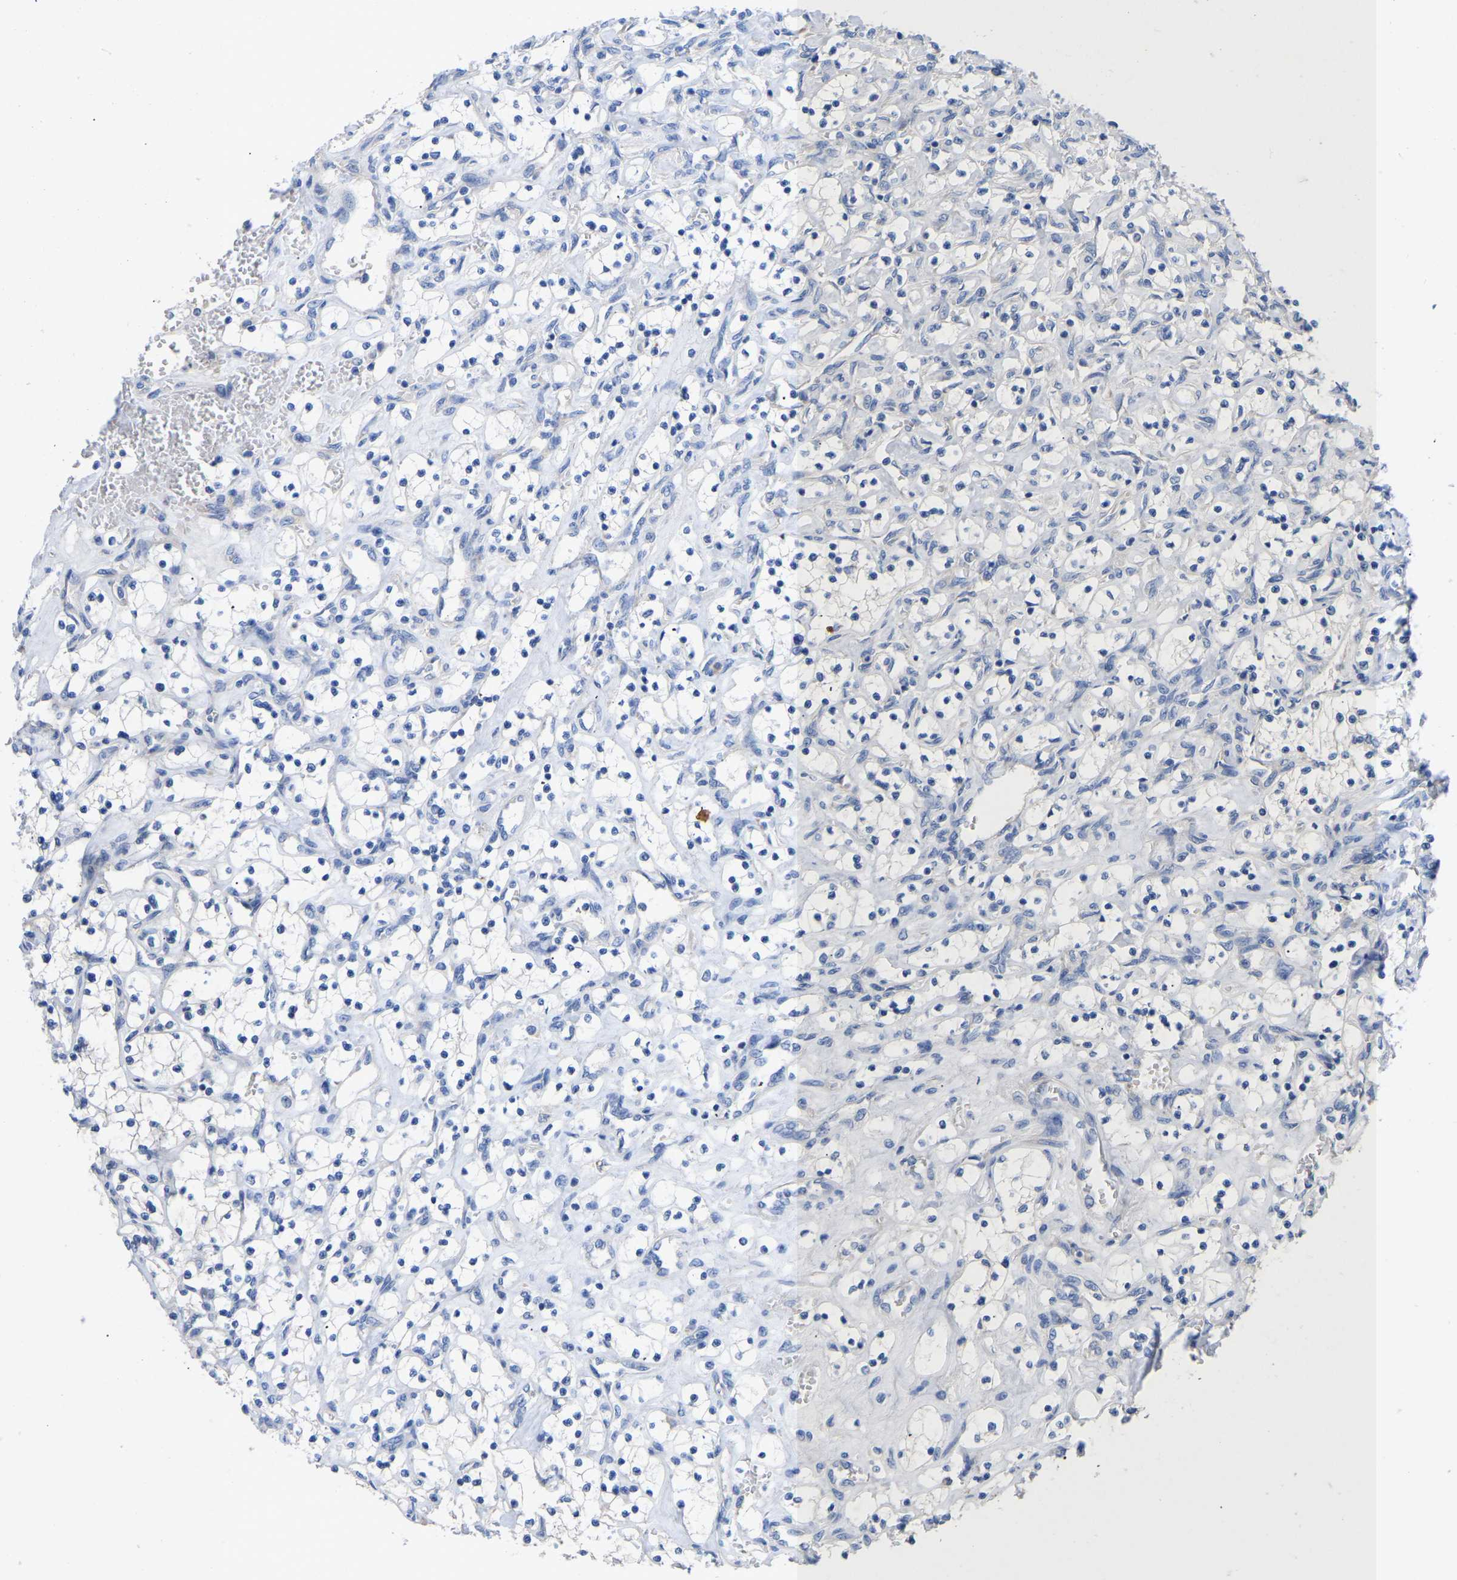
{"staining": {"intensity": "negative", "quantity": "none", "location": "none"}, "tissue": "renal cancer", "cell_type": "Tumor cells", "image_type": "cancer", "snomed": [{"axis": "morphology", "description": "Adenocarcinoma, NOS"}, {"axis": "topography", "description": "Kidney"}], "caption": "DAB immunohistochemical staining of adenocarcinoma (renal) displays no significant positivity in tumor cells. (DAB (3,3'-diaminobenzidine) immunohistochemistry with hematoxylin counter stain).", "gene": "ABCA10", "patient": {"sex": "female", "age": 69}}